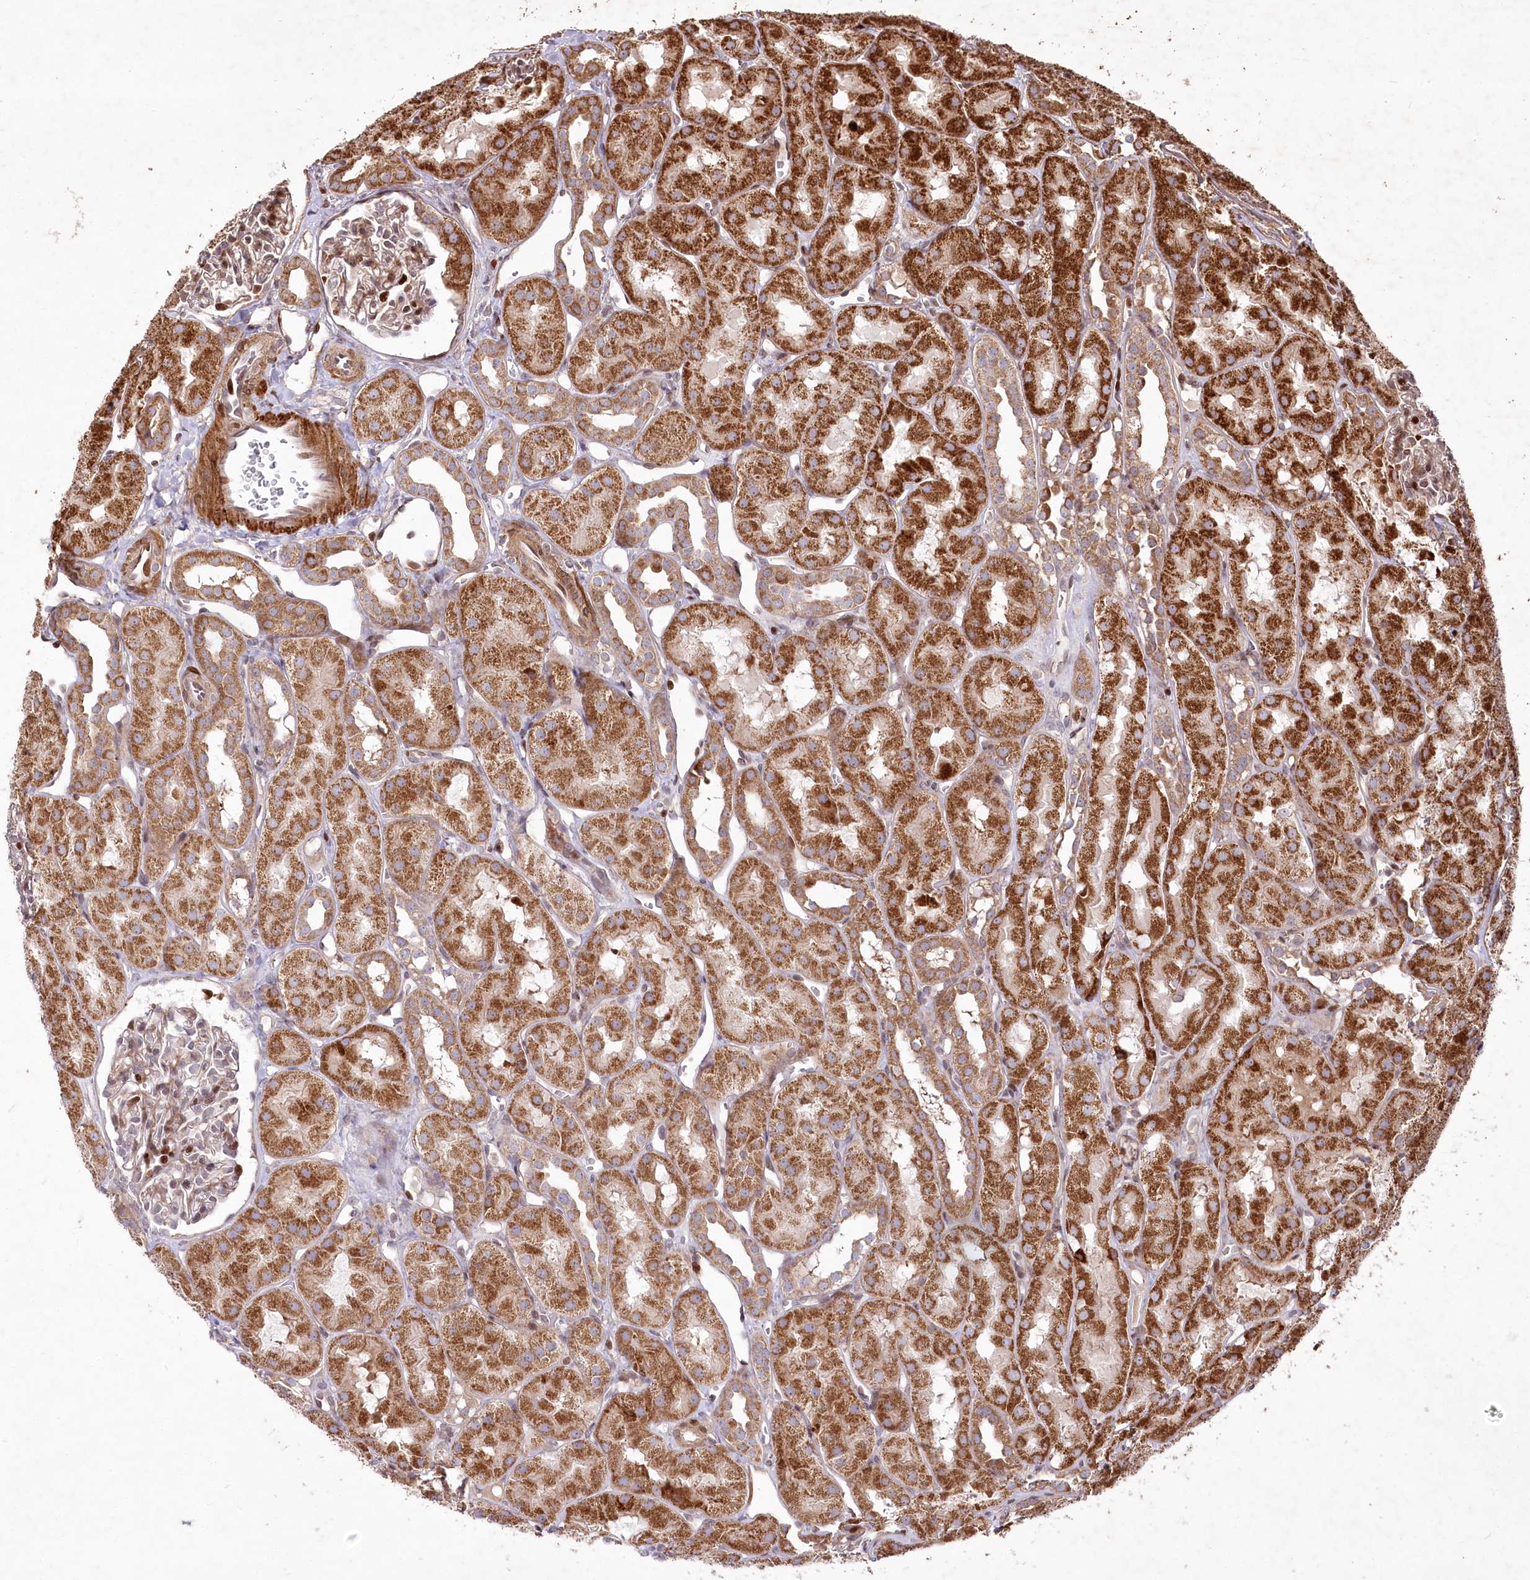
{"staining": {"intensity": "moderate", "quantity": "25%-75%", "location": "nuclear"}, "tissue": "kidney", "cell_type": "Cells in glomeruli", "image_type": "normal", "snomed": [{"axis": "morphology", "description": "Normal tissue, NOS"}, {"axis": "topography", "description": "Kidney"}, {"axis": "topography", "description": "Urinary bladder"}], "caption": "IHC histopathology image of normal human kidney stained for a protein (brown), which exhibits medium levels of moderate nuclear positivity in about 25%-75% of cells in glomeruli.", "gene": "PSTK", "patient": {"sex": "male", "age": 16}}